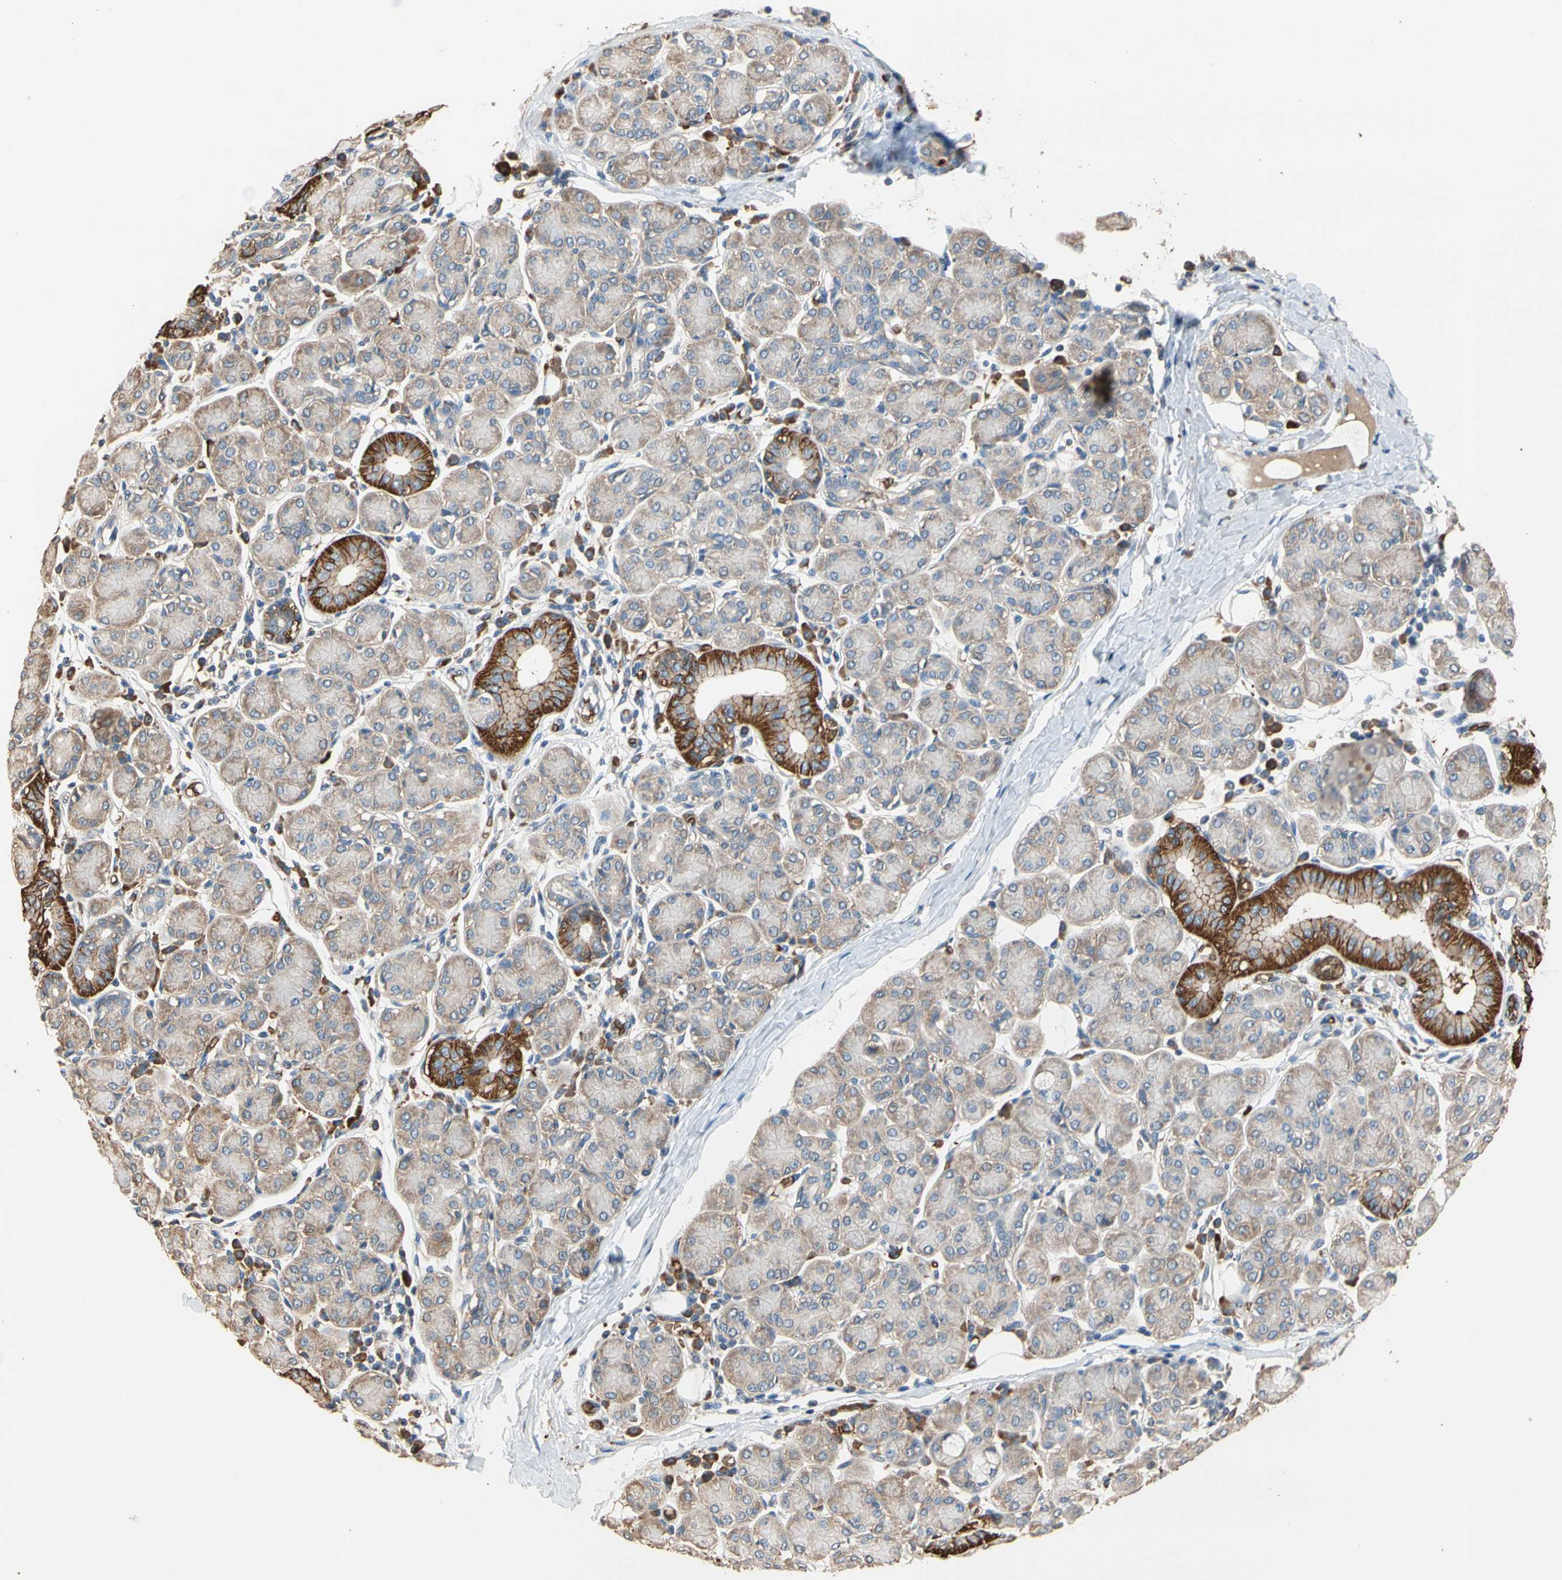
{"staining": {"intensity": "strong", "quantity": "<25%", "location": "cytoplasmic/membranous"}, "tissue": "salivary gland", "cell_type": "Glandular cells", "image_type": "normal", "snomed": [{"axis": "morphology", "description": "Normal tissue, NOS"}, {"axis": "morphology", "description": "Inflammation, NOS"}, {"axis": "topography", "description": "Lymph node"}, {"axis": "topography", "description": "Salivary gland"}], "caption": "DAB immunohistochemical staining of unremarkable human salivary gland exhibits strong cytoplasmic/membranous protein expression in approximately <25% of glandular cells. Using DAB (3,3'-diaminobenzidine) (brown) and hematoxylin (blue) stains, captured at high magnification using brightfield microscopy.", "gene": "RIOK2", "patient": {"sex": "male", "age": 3}}